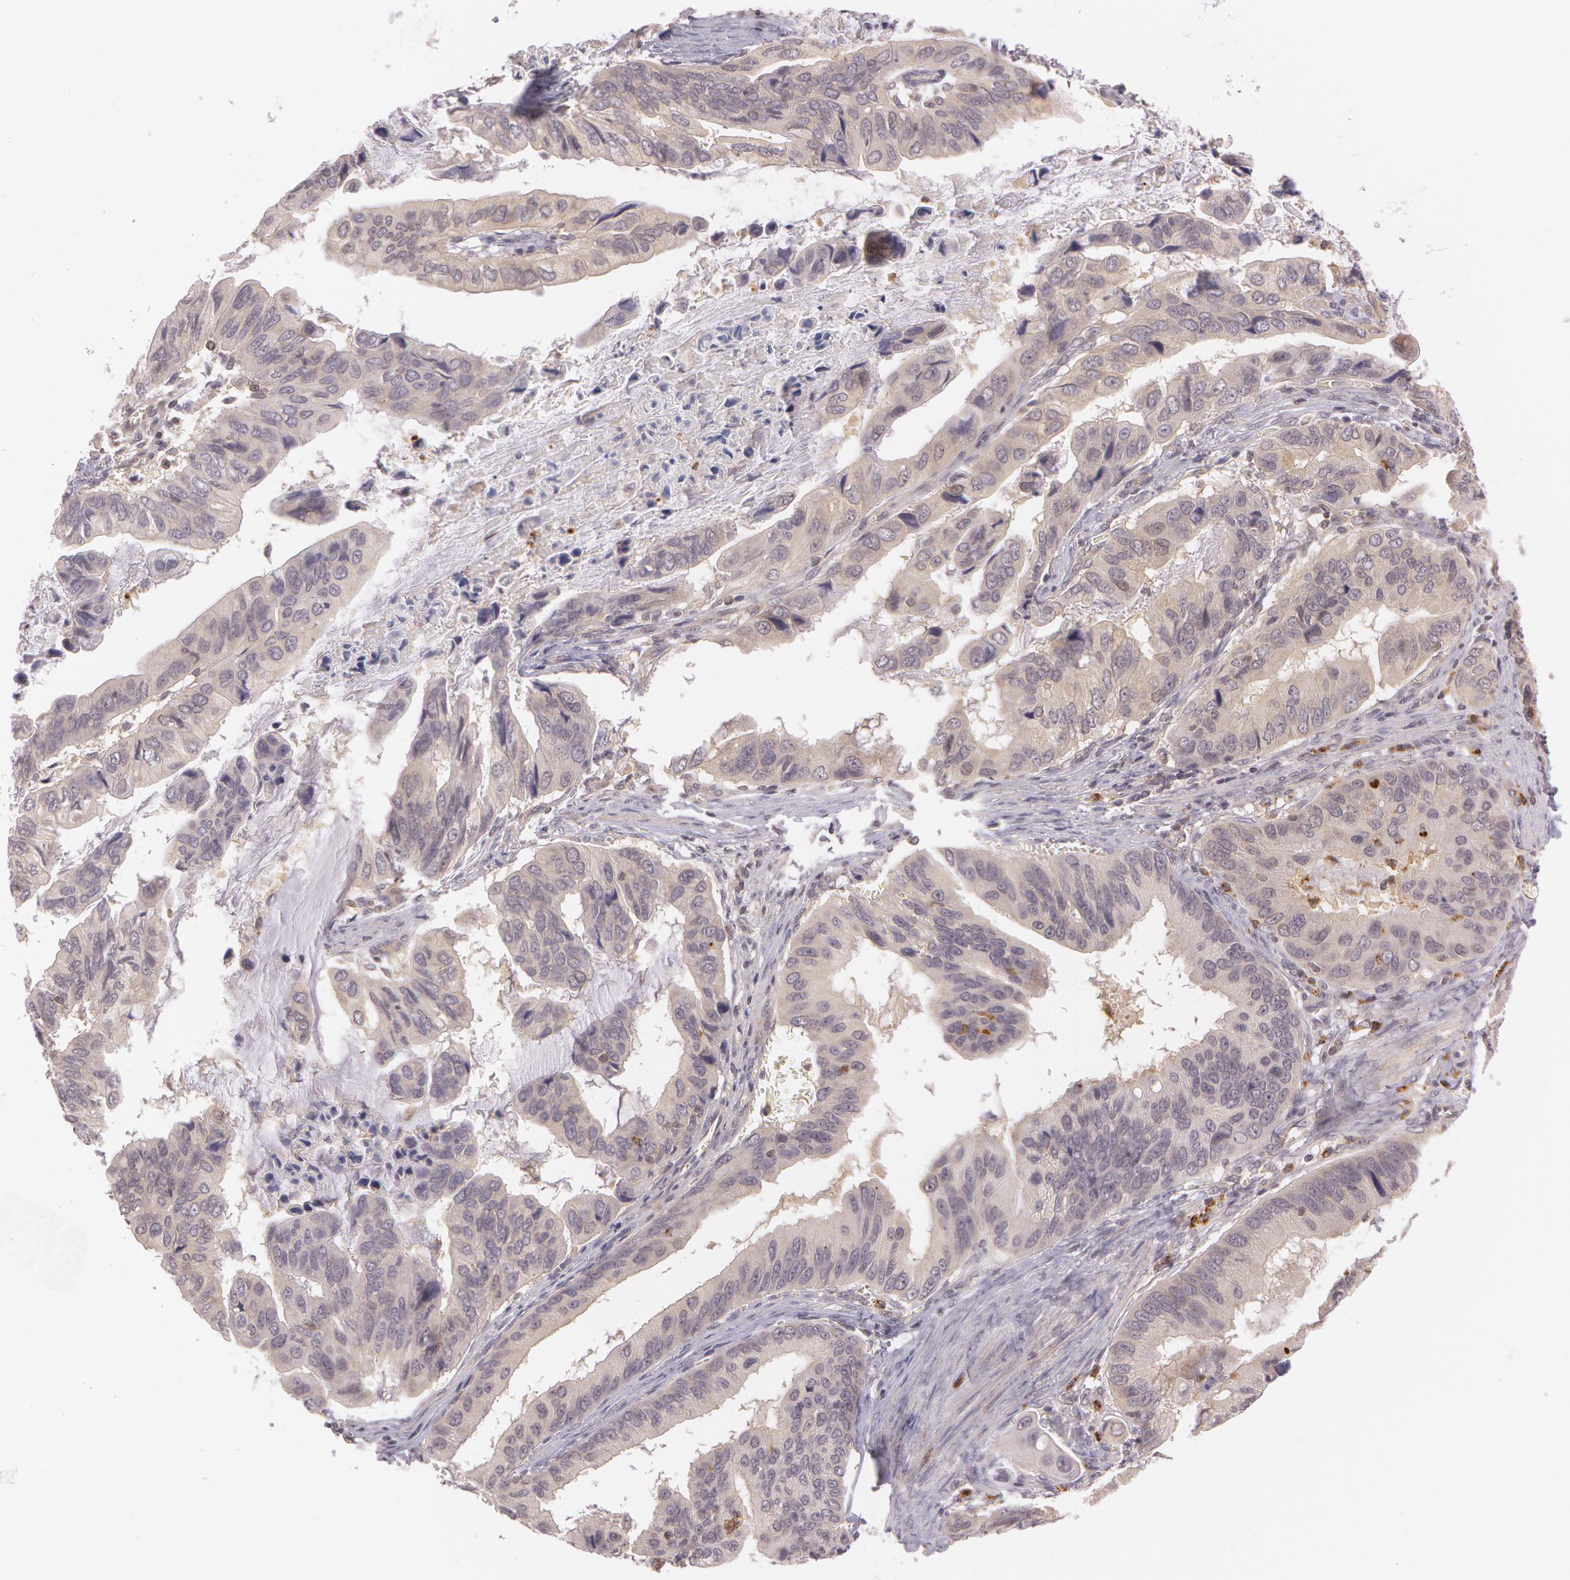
{"staining": {"intensity": "weak", "quantity": ">75%", "location": "cytoplasmic/membranous"}, "tissue": "stomach cancer", "cell_type": "Tumor cells", "image_type": "cancer", "snomed": [{"axis": "morphology", "description": "Adenocarcinoma, NOS"}, {"axis": "topography", "description": "Stomach, upper"}], "caption": "Adenocarcinoma (stomach) stained for a protein (brown) demonstrates weak cytoplasmic/membranous positive staining in approximately >75% of tumor cells.", "gene": "ATG2B", "patient": {"sex": "male", "age": 80}}